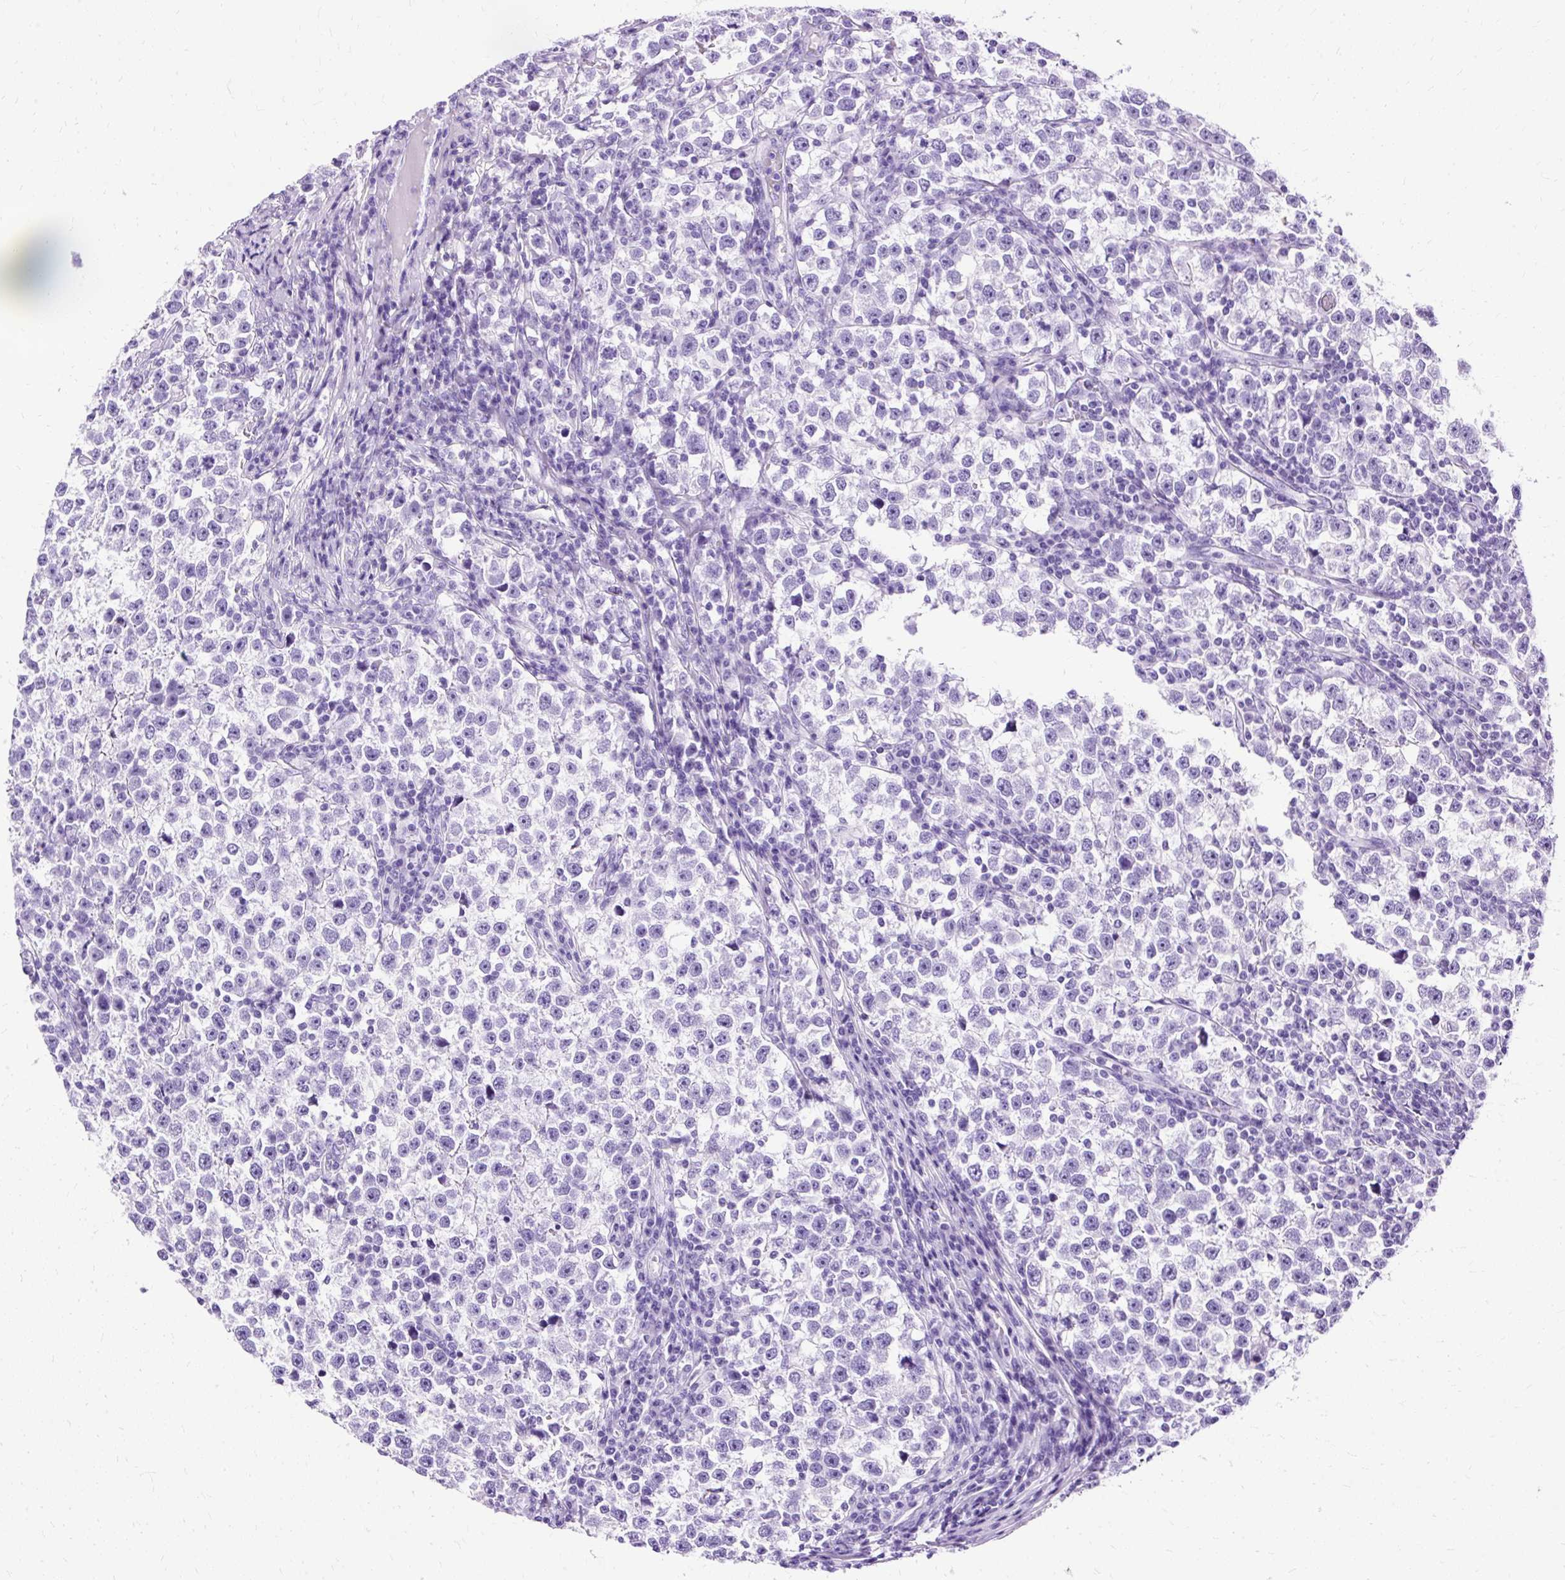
{"staining": {"intensity": "negative", "quantity": "none", "location": "none"}, "tissue": "testis cancer", "cell_type": "Tumor cells", "image_type": "cancer", "snomed": [{"axis": "morphology", "description": "Normal tissue, NOS"}, {"axis": "morphology", "description": "Seminoma, NOS"}, {"axis": "topography", "description": "Testis"}], "caption": "Seminoma (testis) was stained to show a protein in brown. There is no significant staining in tumor cells.", "gene": "SLC8A2", "patient": {"sex": "male", "age": 43}}